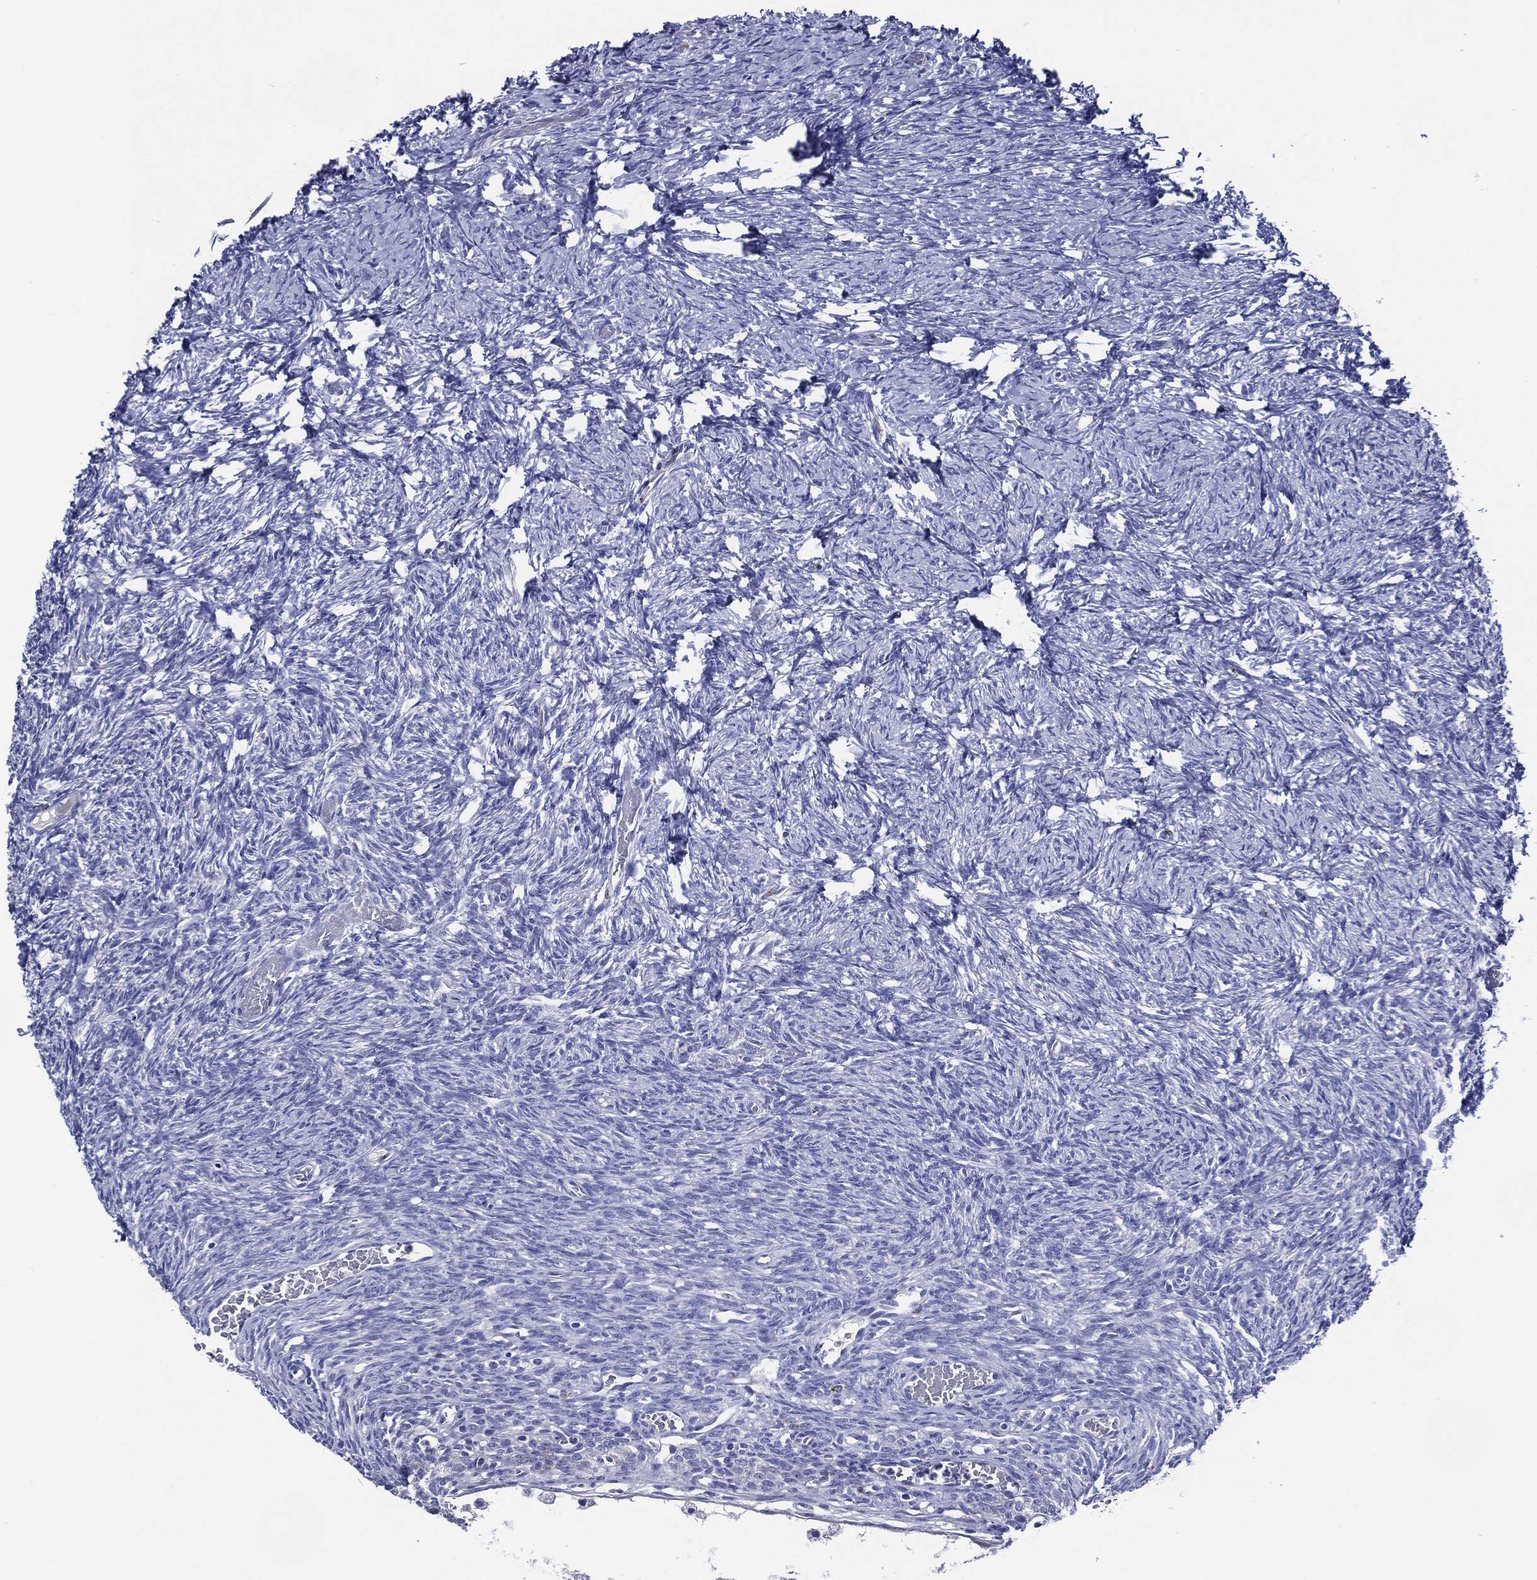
{"staining": {"intensity": "negative", "quantity": "none", "location": "none"}, "tissue": "ovary", "cell_type": "Follicle cells", "image_type": "normal", "snomed": [{"axis": "morphology", "description": "Normal tissue, NOS"}, {"axis": "topography", "description": "Ovary"}], "caption": "Immunohistochemistry of unremarkable ovary reveals no staining in follicle cells.", "gene": "ACE2", "patient": {"sex": "female", "age": 39}}